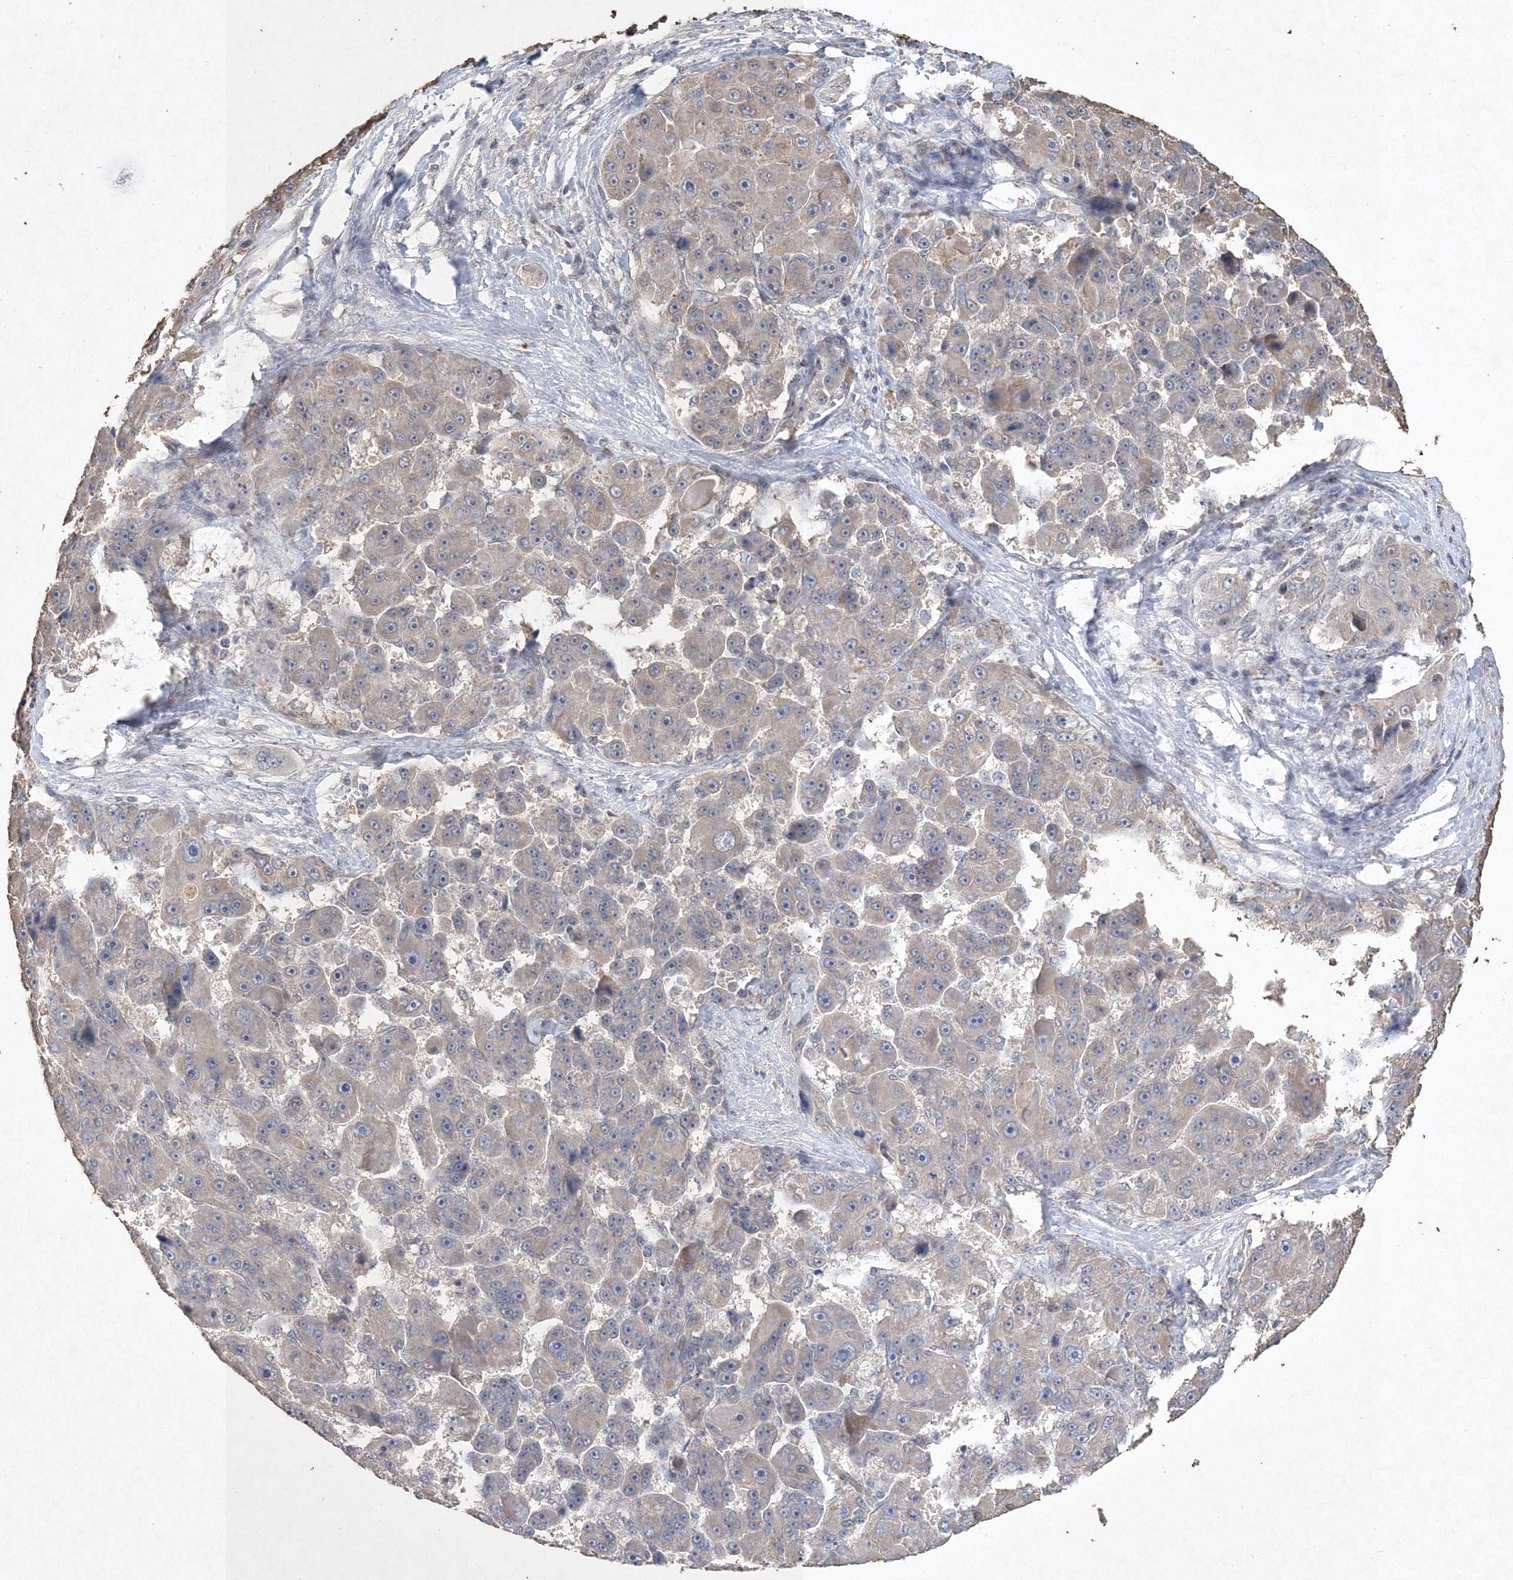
{"staining": {"intensity": "weak", "quantity": "<25%", "location": "cytoplasmic/membranous"}, "tissue": "liver cancer", "cell_type": "Tumor cells", "image_type": "cancer", "snomed": [{"axis": "morphology", "description": "Carcinoma, Hepatocellular, NOS"}, {"axis": "topography", "description": "Liver"}], "caption": "Tumor cells are negative for protein expression in human liver hepatocellular carcinoma. The staining is performed using DAB brown chromogen with nuclei counter-stained in using hematoxylin.", "gene": "UIMC1", "patient": {"sex": "male", "age": 76}}